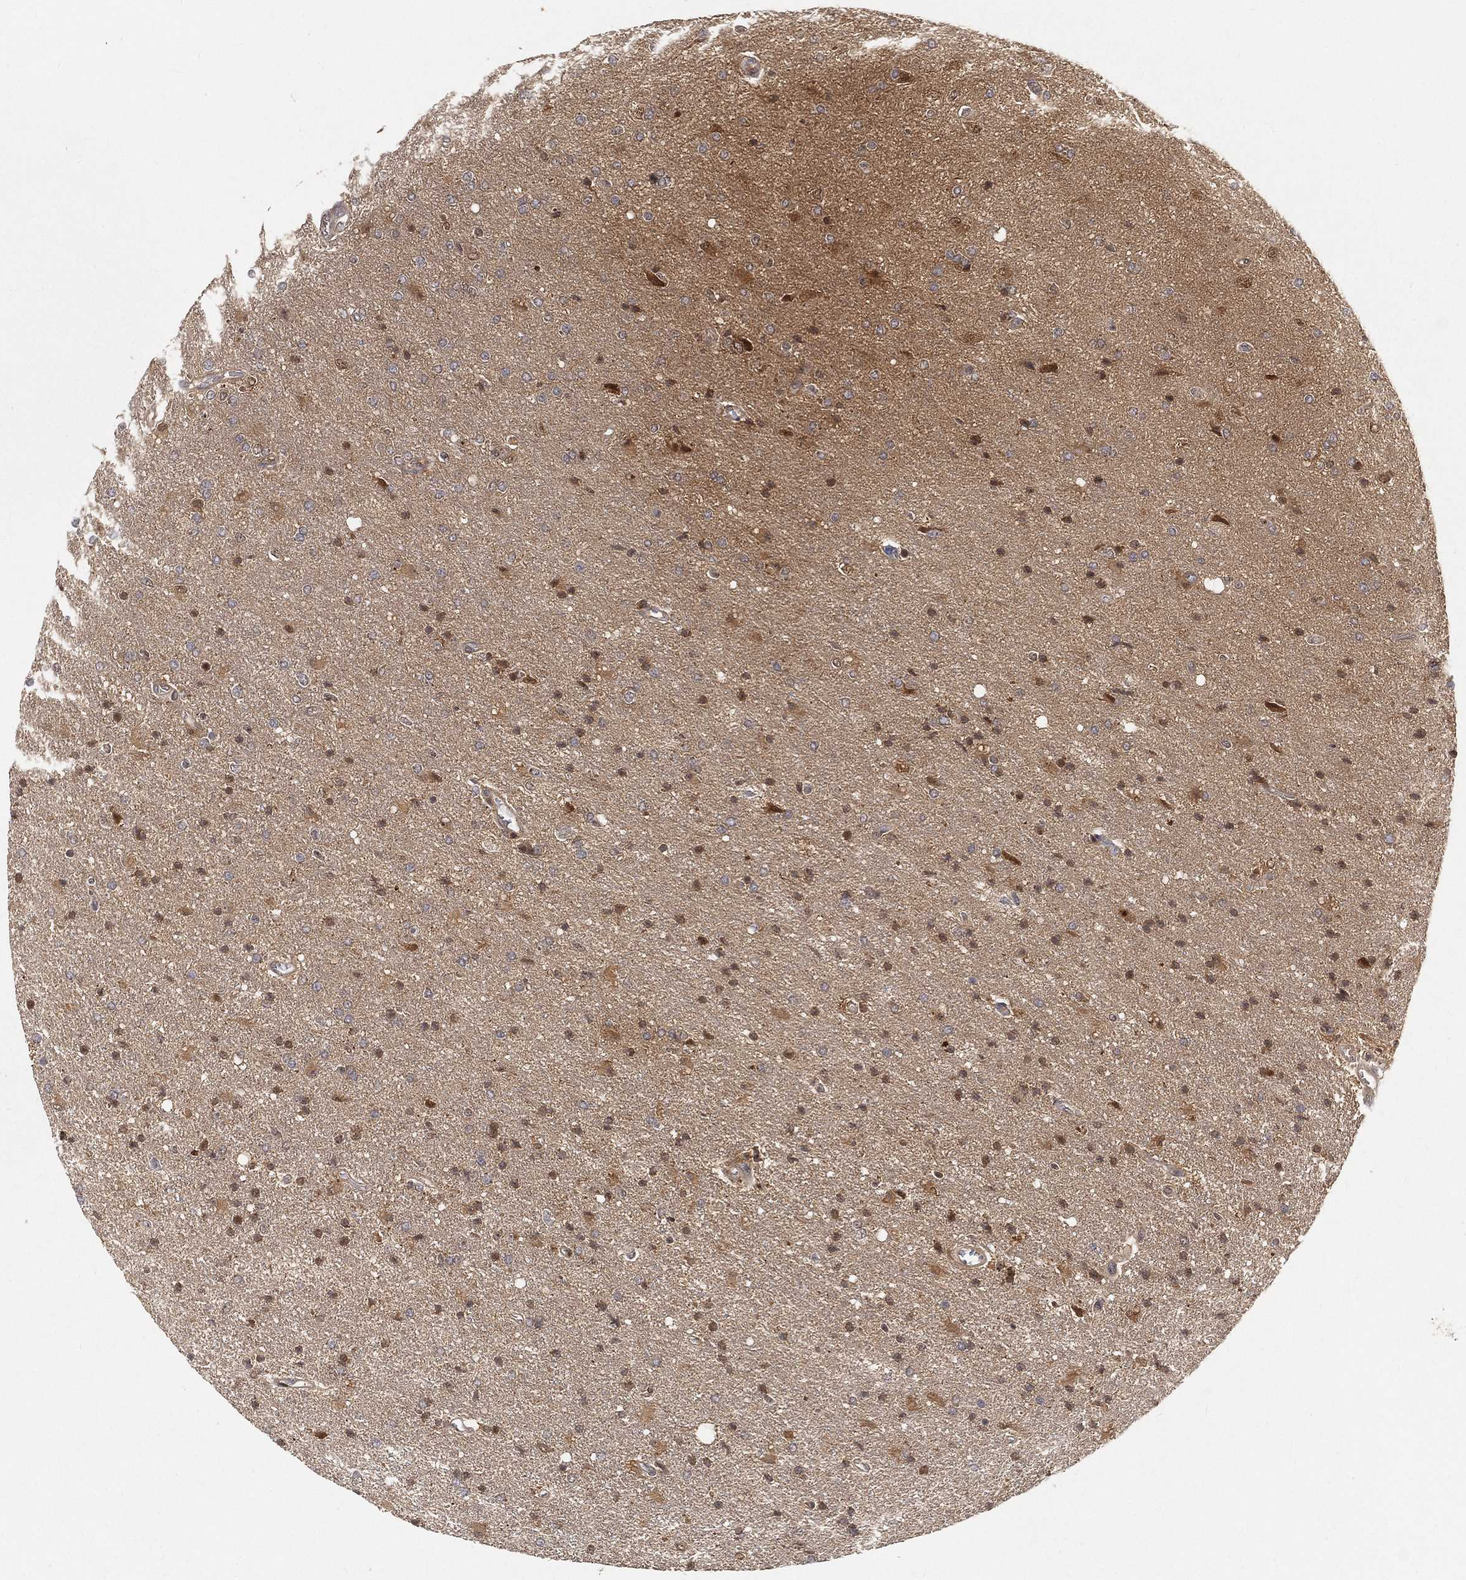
{"staining": {"intensity": "moderate", "quantity": "<25%", "location": "cytoplasmic/membranous"}, "tissue": "glioma", "cell_type": "Tumor cells", "image_type": "cancer", "snomed": [{"axis": "morphology", "description": "Glioma, malignant, High grade"}, {"axis": "topography", "description": "Cerebral cortex"}], "caption": "Brown immunohistochemical staining in human glioma displays moderate cytoplasmic/membranous staining in approximately <25% of tumor cells. The staining was performed using DAB (3,3'-diaminobenzidine), with brown indicating positive protein expression. Nuclei are stained blue with hematoxylin.", "gene": "MAPK1", "patient": {"sex": "male", "age": 70}}